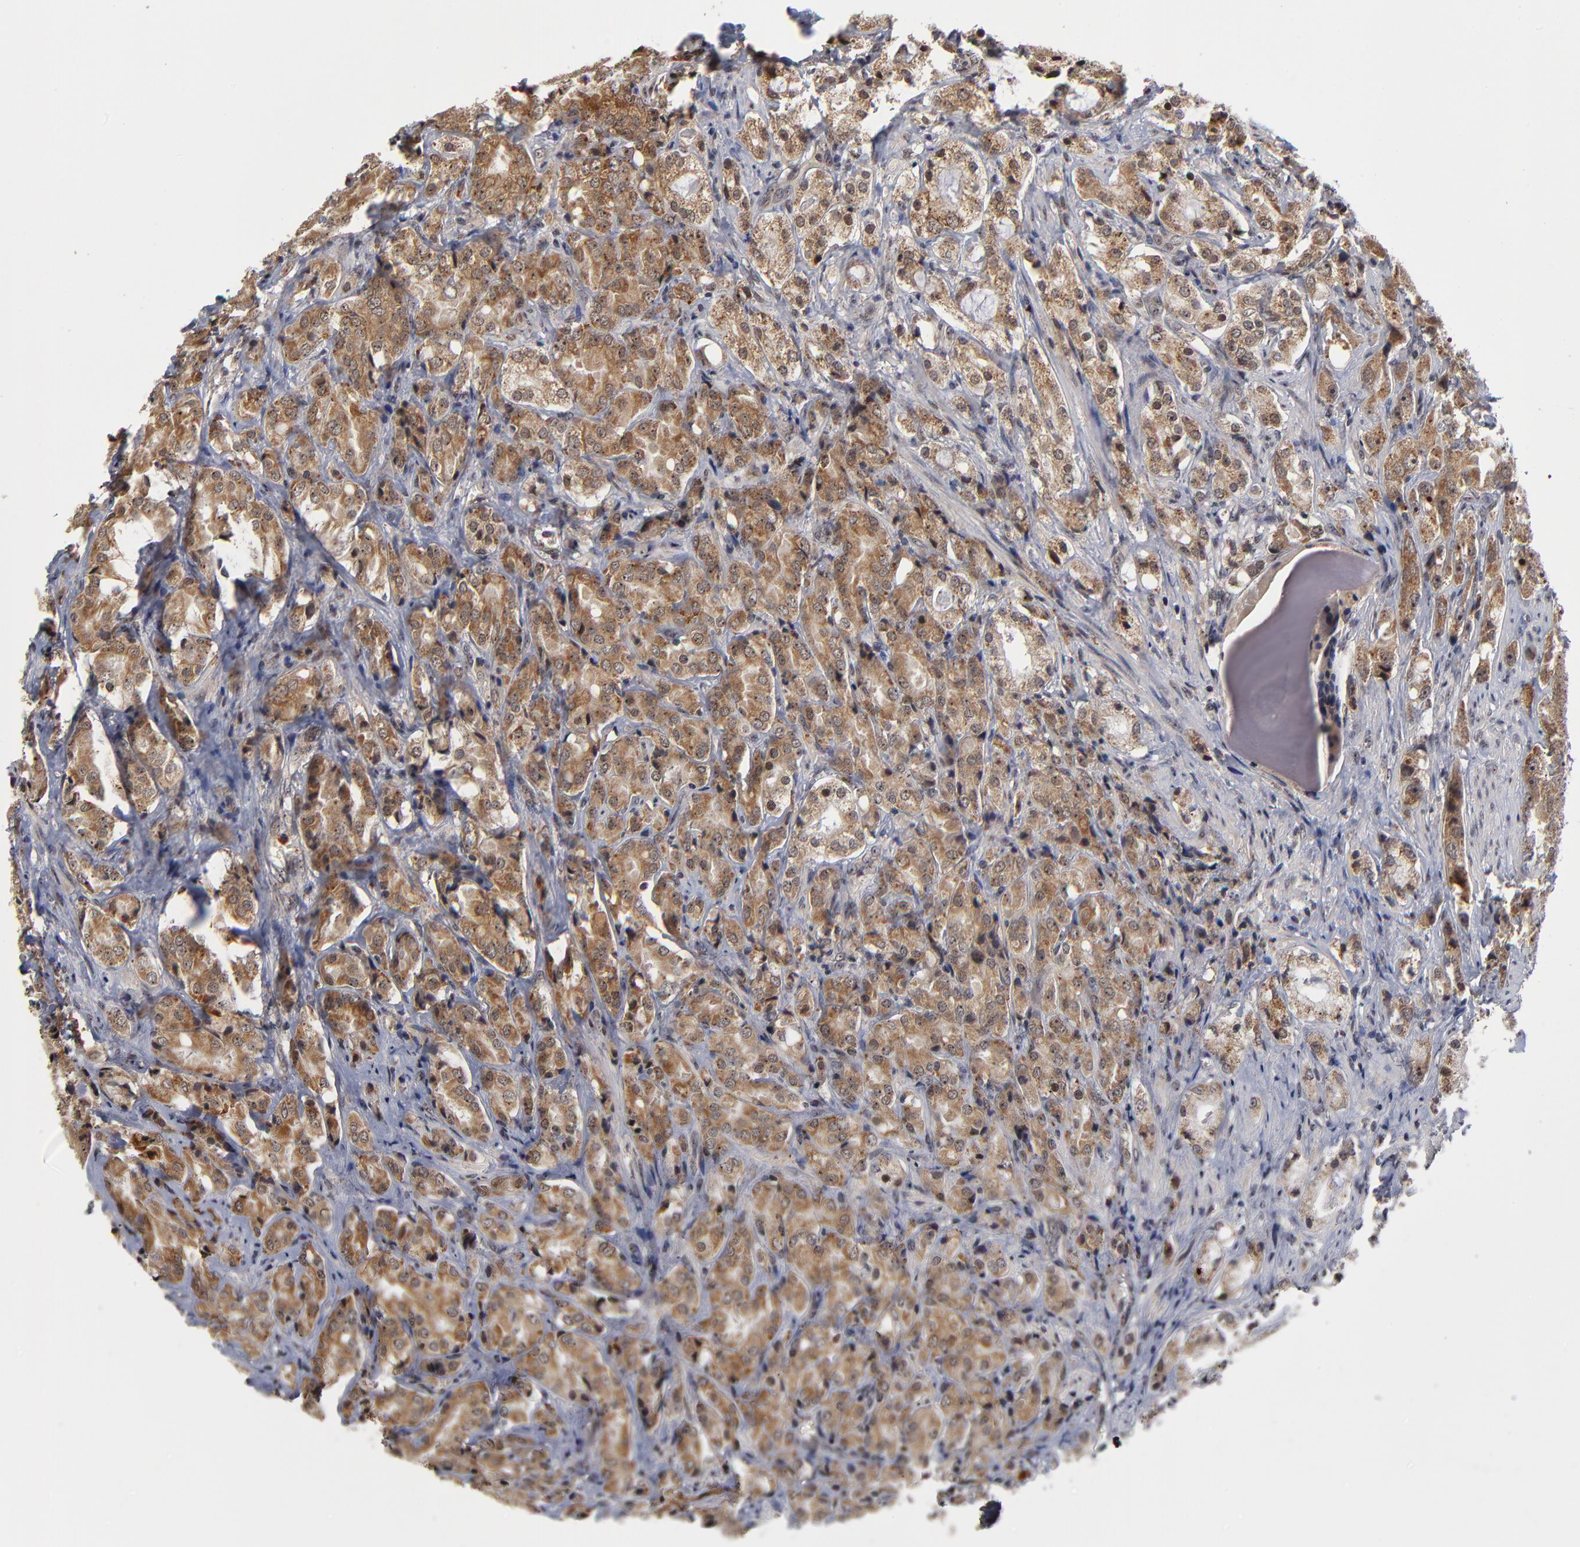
{"staining": {"intensity": "weak", "quantity": ">75%", "location": "cytoplasmic/membranous,nuclear"}, "tissue": "prostate cancer", "cell_type": "Tumor cells", "image_type": "cancer", "snomed": [{"axis": "morphology", "description": "Adenocarcinoma, High grade"}, {"axis": "topography", "description": "Prostate"}], "caption": "A brown stain shows weak cytoplasmic/membranous and nuclear positivity of a protein in human prostate high-grade adenocarcinoma tumor cells. (IHC, brightfield microscopy, high magnification).", "gene": "ZNF419", "patient": {"sex": "male", "age": 68}}